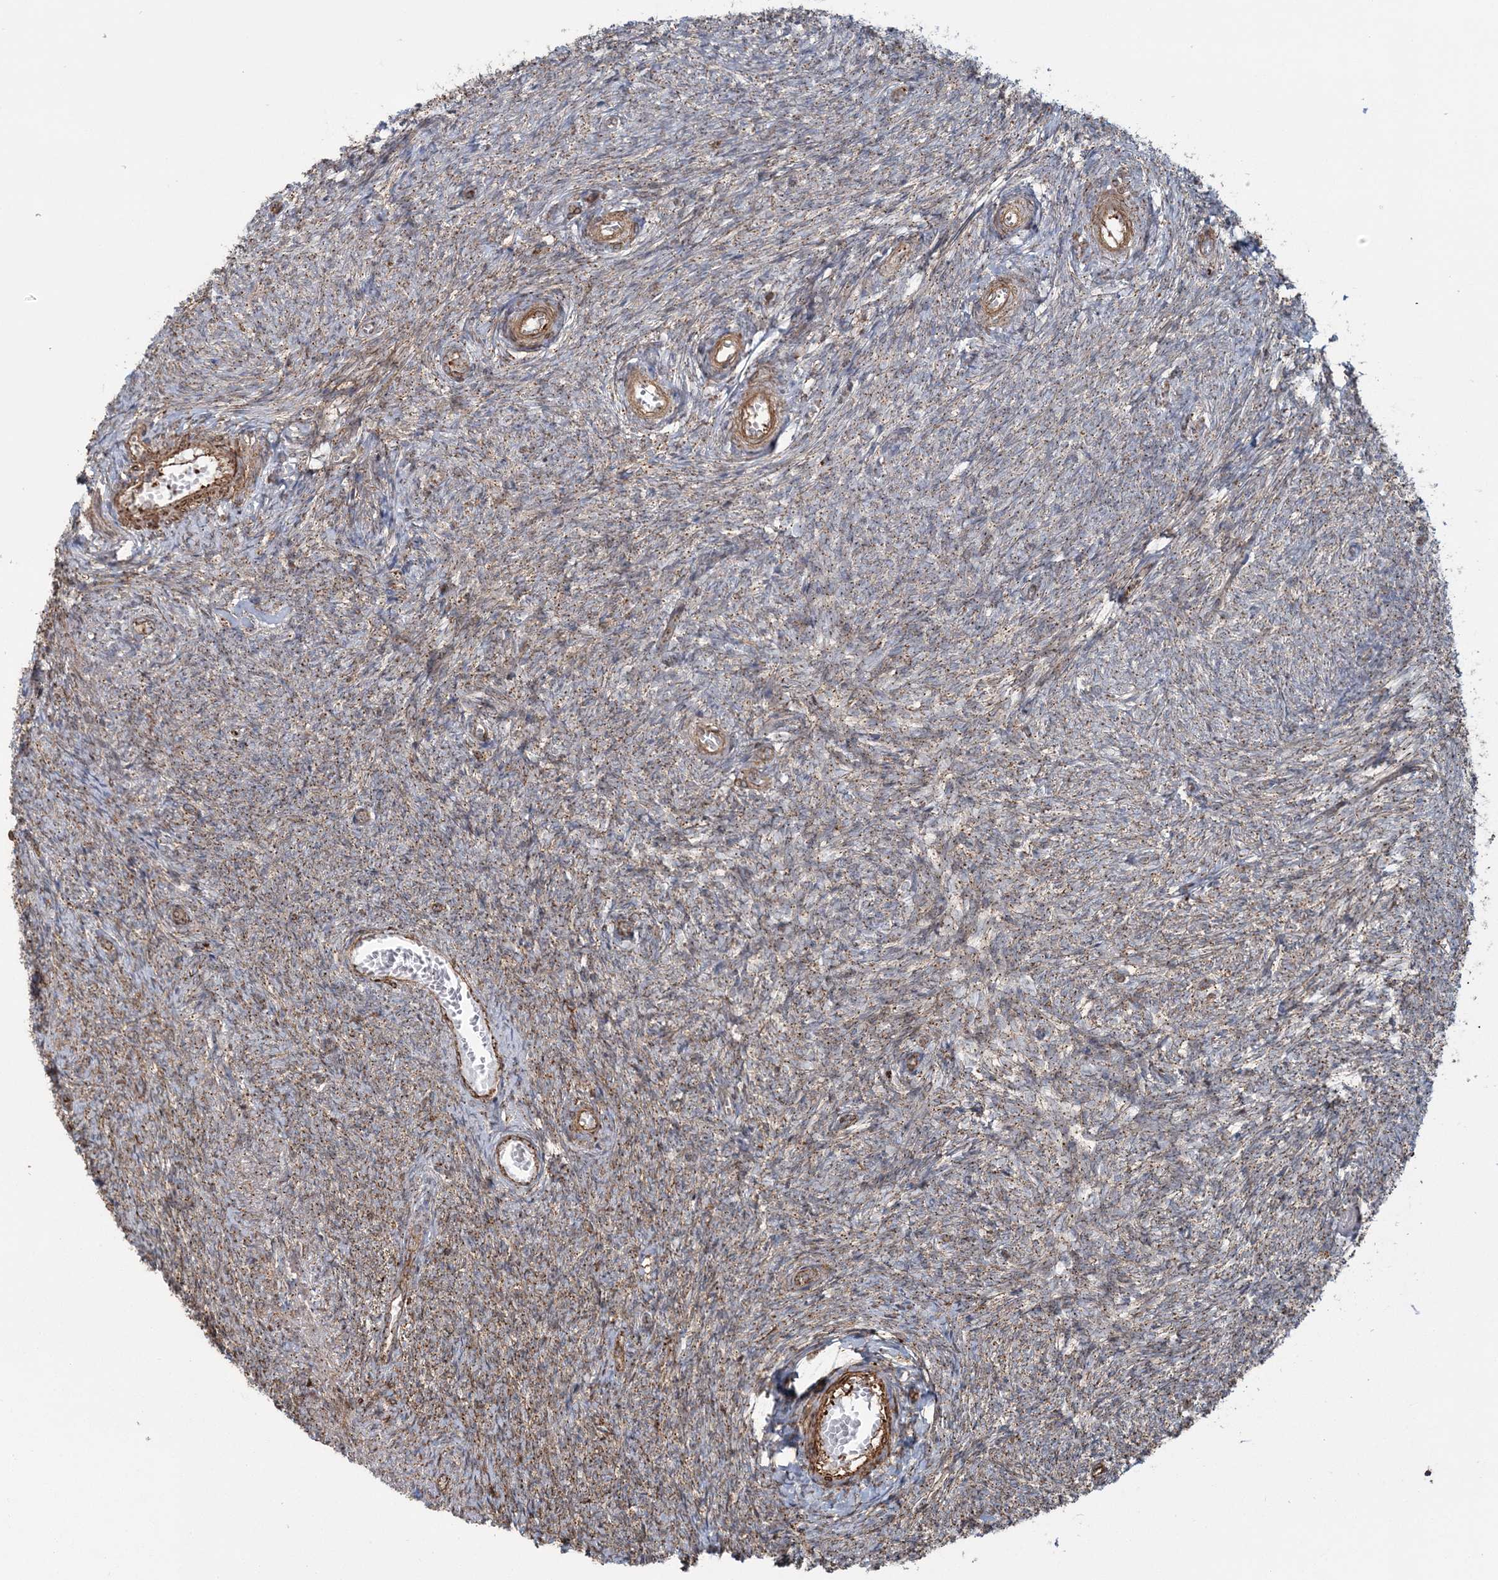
{"staining": {"intensity": "moderate", "quantity": ">75%", "location": "cytoplasmic/membranous"}, "tissue": "ovary", "cell_type": "Follicle cells", "image_type": "normal", "snomed": [{"axis": "morphology", "description": "Normal tissue, NOS"}, {"axis": "topography", "description": "Ovary"}], "caption": "Benign ovary exhibits moderate cytoplasmic/membranous positivity in approximately >75% of follicle cells.", "gene": "TRAF3IP2", "patient": {"sex": "female", "age": 44}}